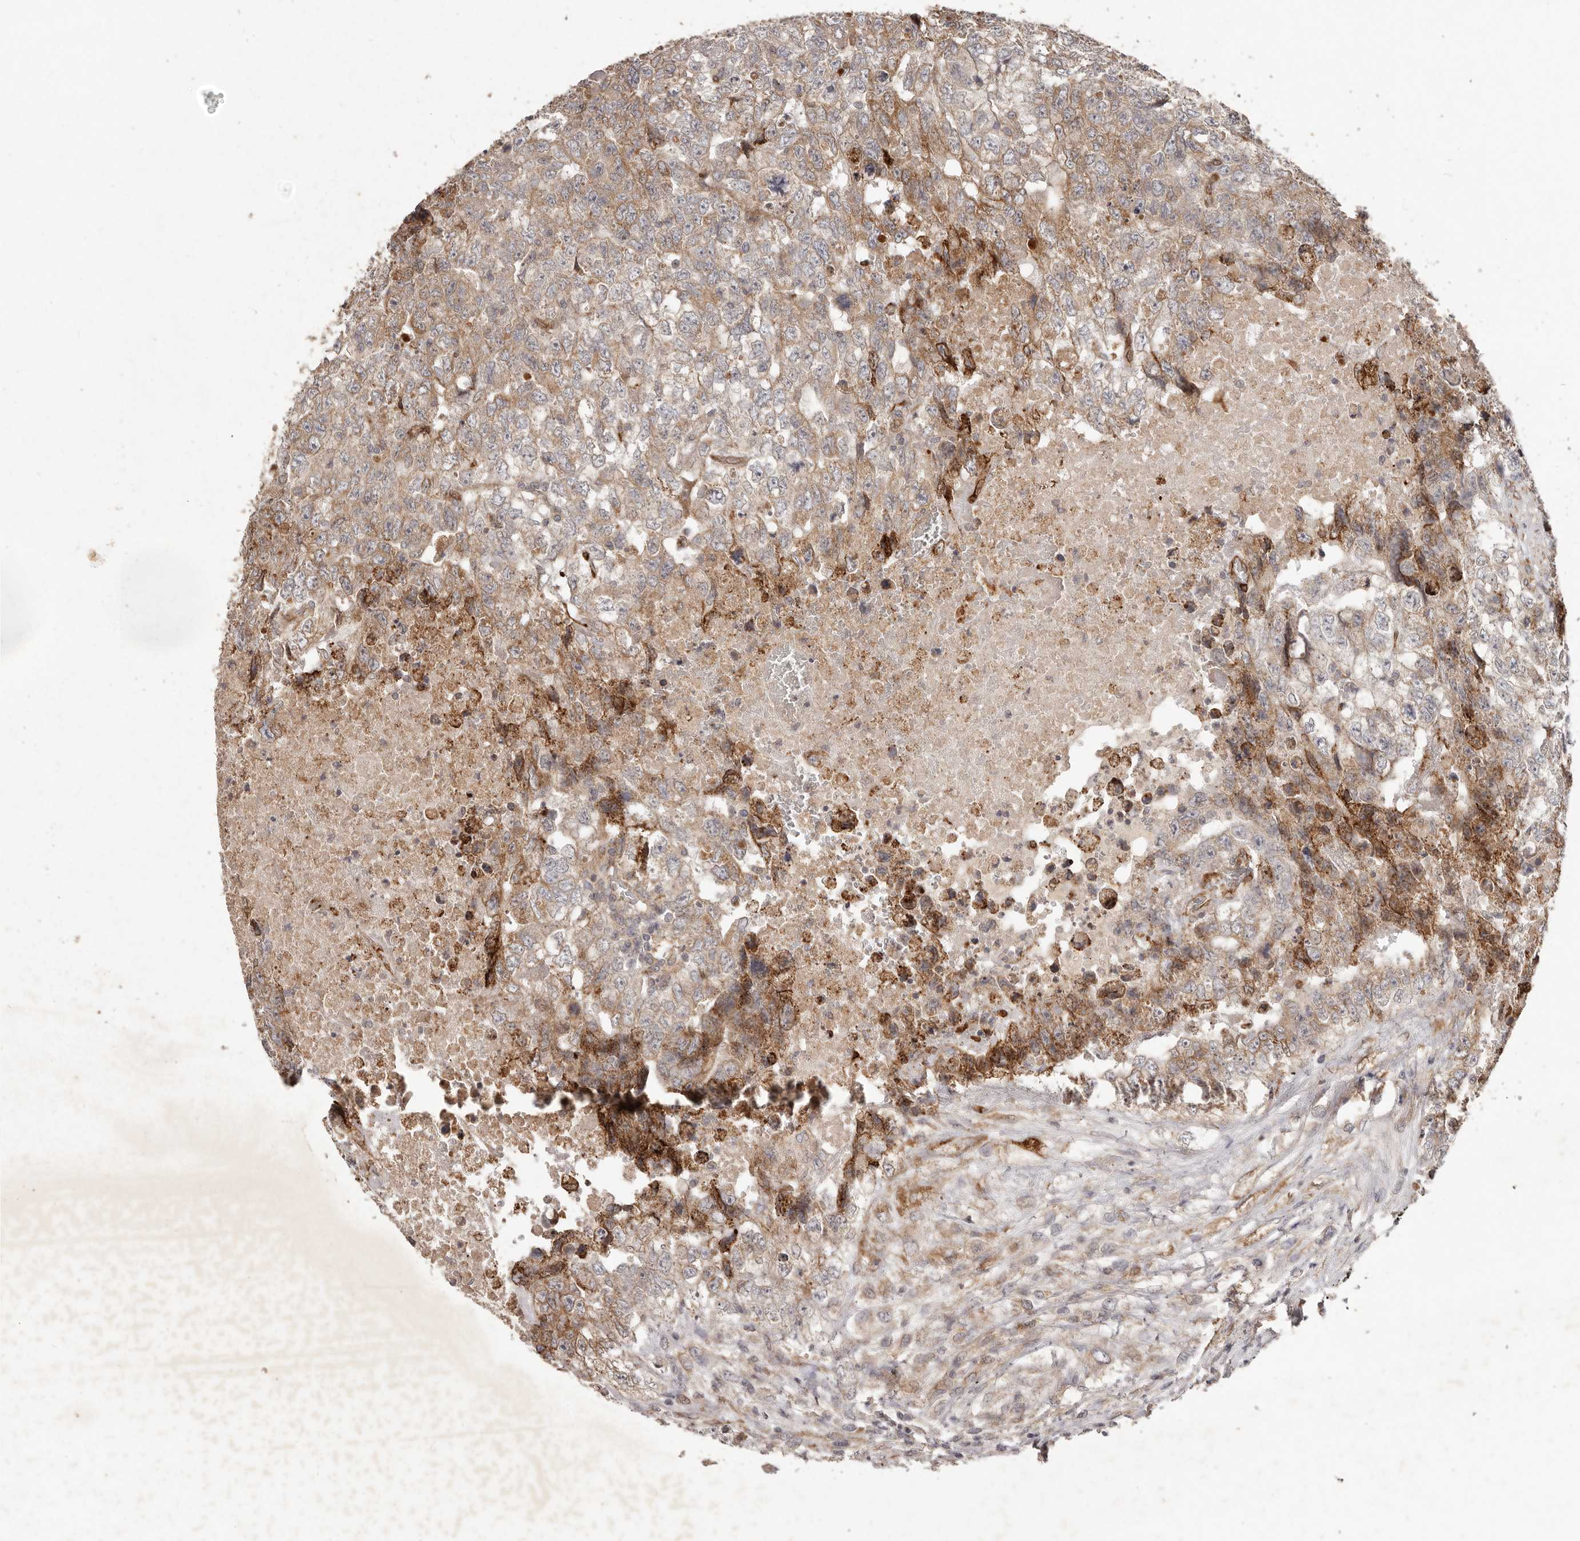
{"staining": {"intensity": "moderate", "quantity": "25%-75%", "location": "cytoplasmic/membranous"}, "tissue": "testis cancer", "cell_type": "Tumor cells", "image_type": "cancer", "snomed": [{"axis": "morphology", "description": "Carcinoma, Embryonal, NOS"}, {"axis": "topography", "description": "Testis"}], "caption": "A medium amount of moderate cytoplasmic/membranous expression is identified in about 25%-75% of tumor cells in testis cancer tissue.", "gene": "PLOD2", "patient": {"sex": "male", "age": 37}}